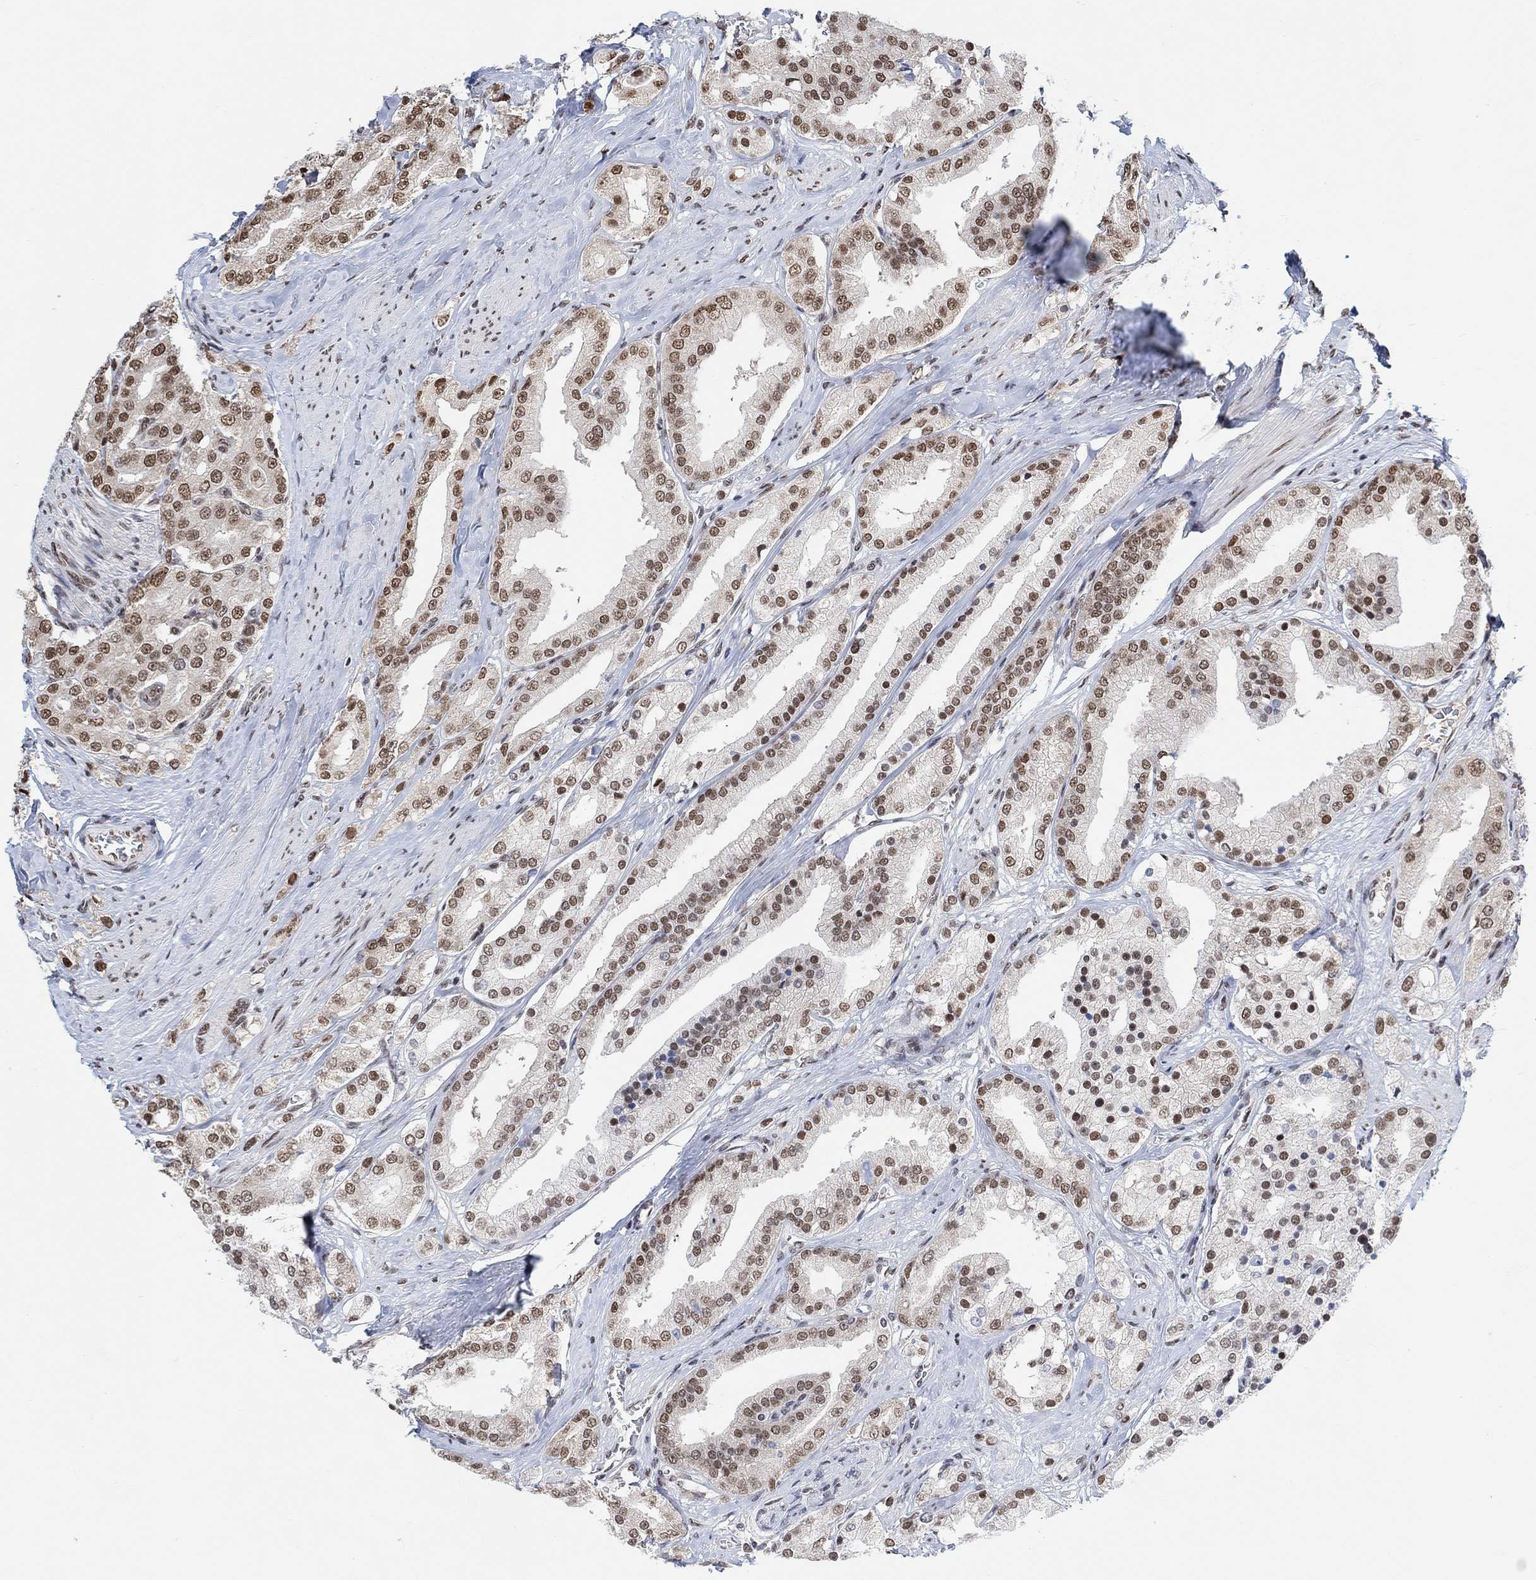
{"staining": {"intensity": "moderate", "quantity": "25%-75%", "location": "nuclear"}, "tissue": "prostate cancer", "cell_type": "Tumor cells", "image_type": "cancer", "snomed": [{"axis": "morphology", "description": "Adenocarcinoma, NOS"}, {"axis": "topography", "description": "Prostate and seminal vesicle, NOS"}, {"axis": "topography", "description": "Prostate"}], "caption": "Immunohistochemistry (IHC) (DAB) staining of prostate cancer (adenocarcinoma) exhibits moderate nuclear protein expression in approximately 25%-75% of tumor cells.", "gene": "USP39", "patient": {"sex": "male", "age": 67}}